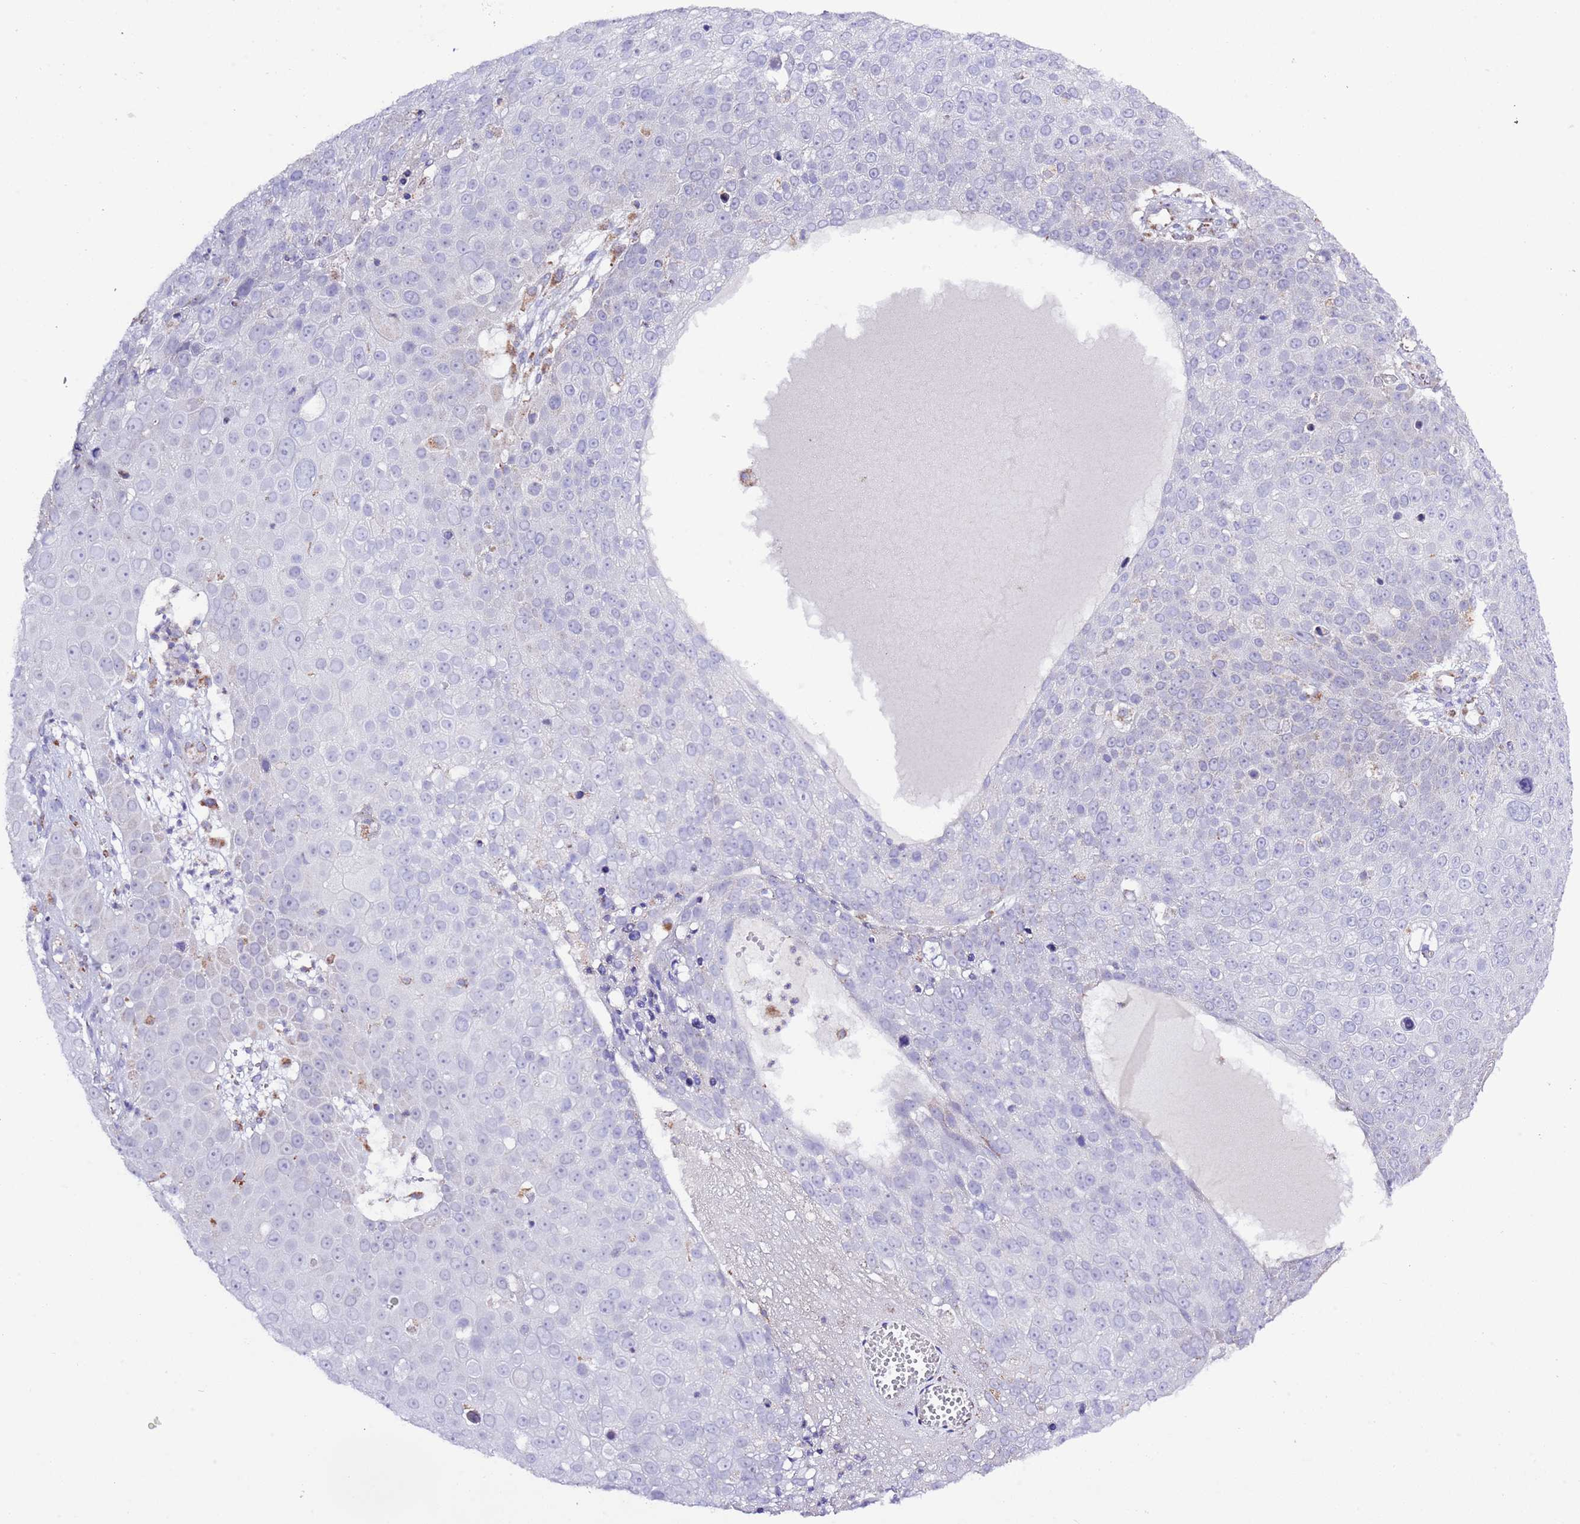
{"staining": {"intensity": "negative", "quantity": "none", "location": "none"}, "tissue": "skin cancer", "cell_type": "Tumor cells", "image_type": "cancer", "snomed": [{"axis": "morphology", "description": "Squamous cell carcinoma, NOS"}, {"axis": "topography", "description": "Skin"}], "caption": "DAB (3,3'-diaminobenzidine) immunohistochemical staining of human skin cancer (squamous cell carcinoma) demonstrates no significant expression in tumor cells.", "gene": "TEKTIP1", "patient": {"sex": "male", "age": 71}}